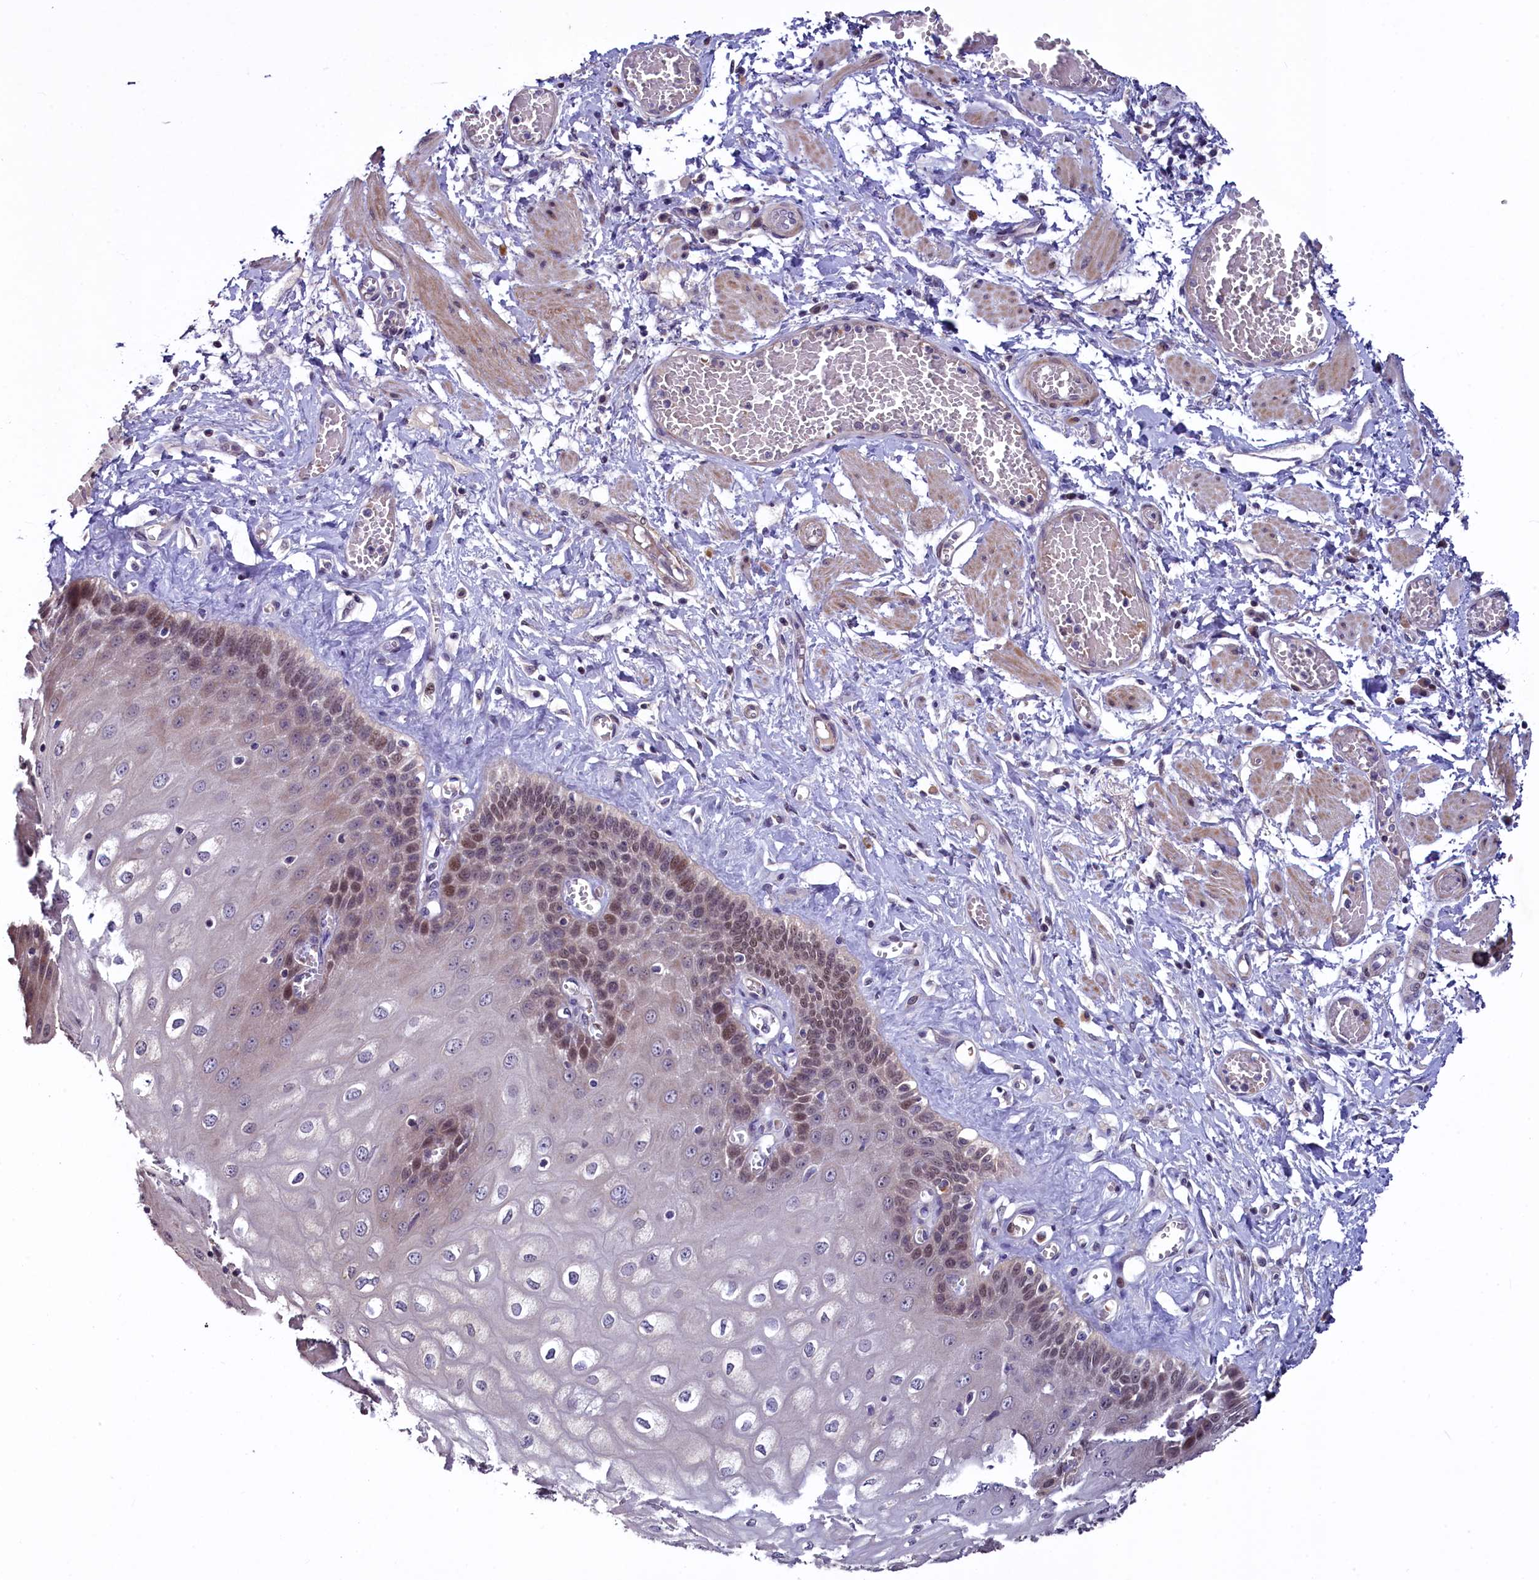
{"staining": {"intensity": "moderate", "quantity": "25%-75%", "location": "cytoplasmic/membranous,nuclear"}, "tissue": "esophagus", "cell_type": "Squamous epithelial cells", "image_type": "normal", "snomed": [{"axis": "morphology", "description": "Normal tissue, NOS"}, {"axis": "topography", "description": "Esophagus"}], "caption": "Immunohistochemistry photomicrograph of unremarkable esophagus: esophagus stained using immunohistochemistry (IHC) reveals medium levels of moderate protein expression localized specifically in the cytoplasmic/membranous,nuclear of squamous epithelial cells, appearing as a cytoplasmic/membranous,nuclear brown color.", "gene": "SLC39A6", "patient": {"sex": "male", "age": 60}}